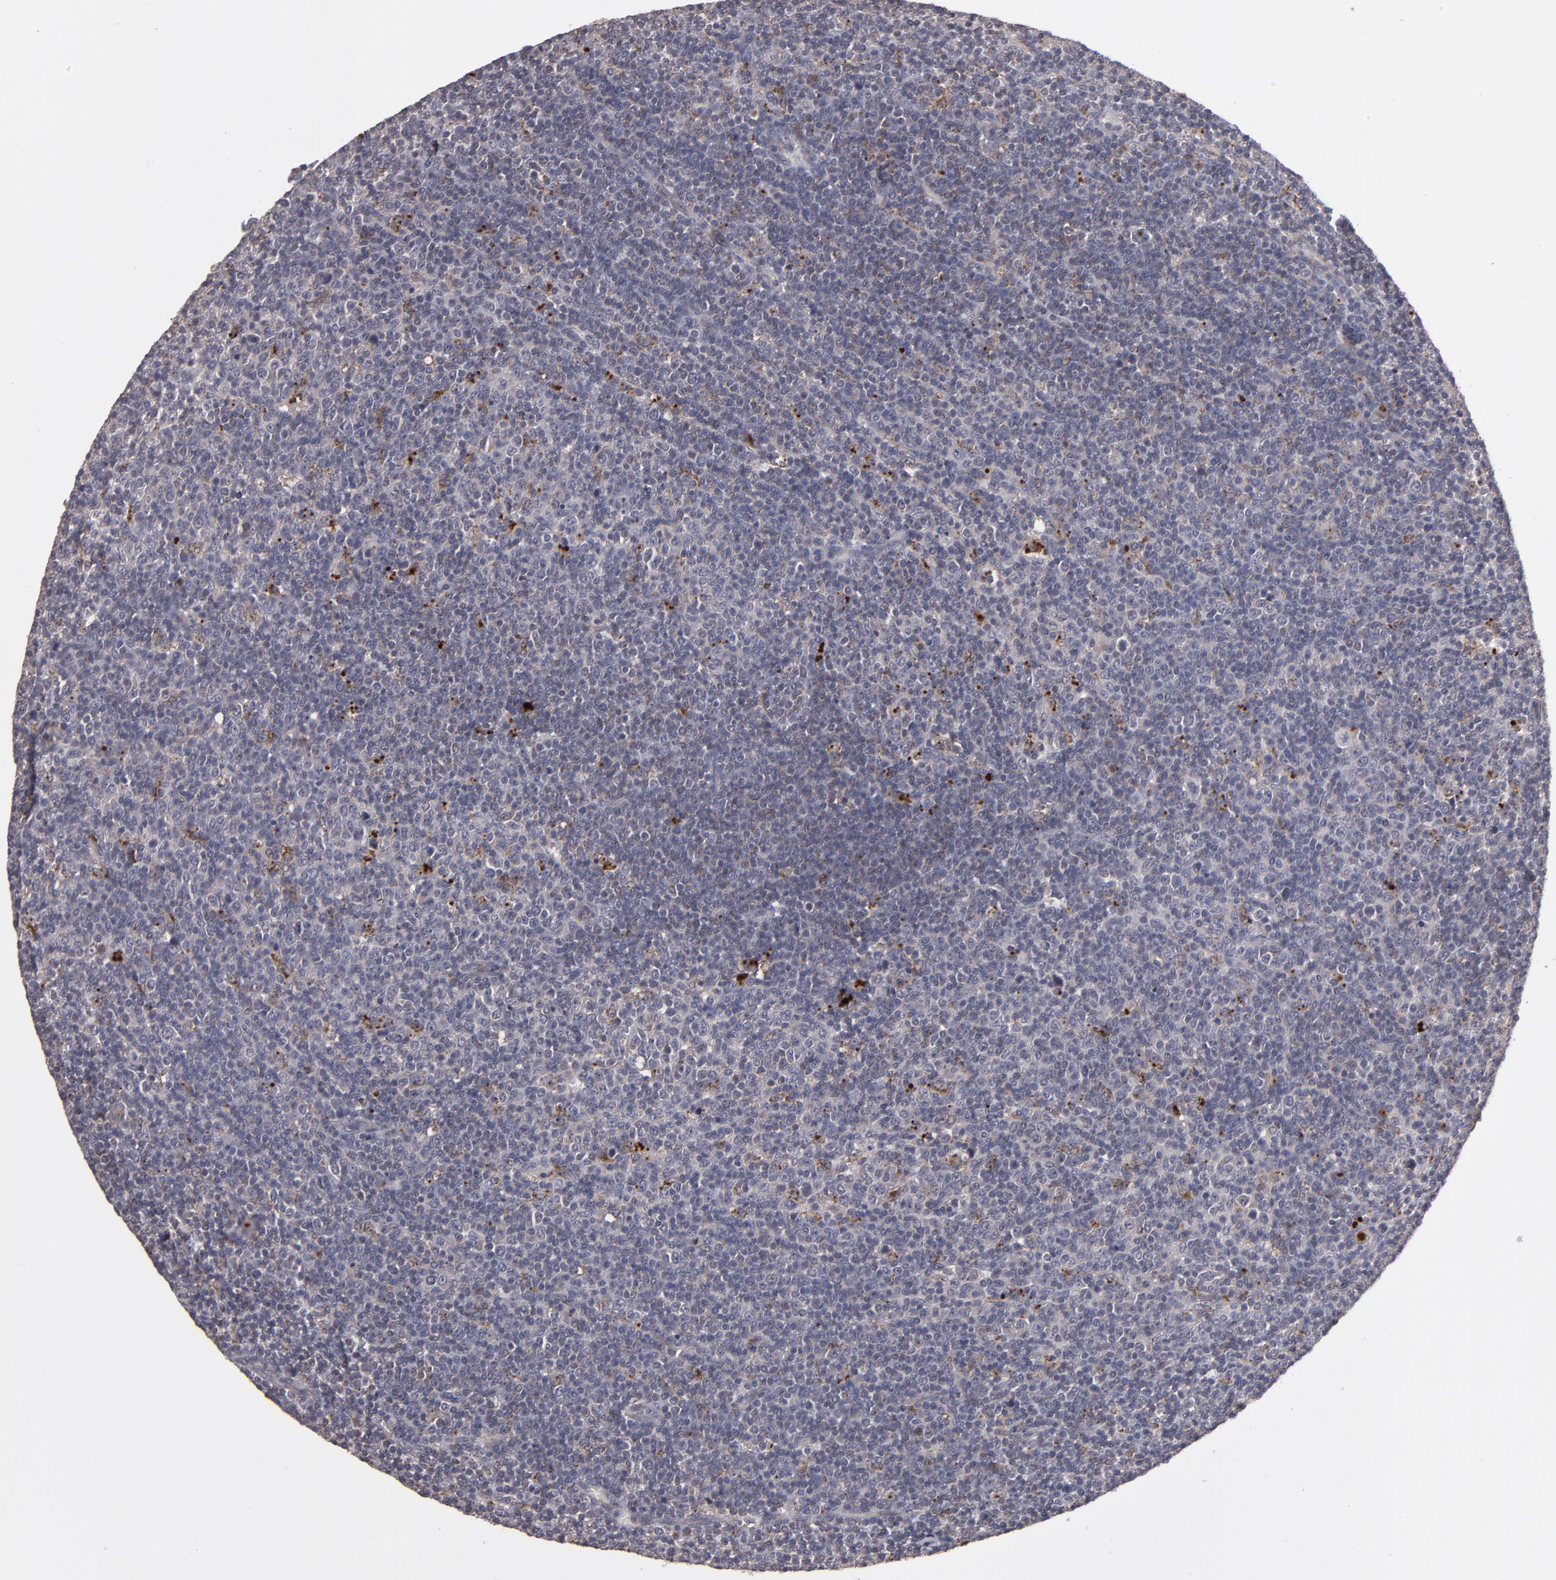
{"staining": {"intensity": "weak", "quantity": "25%-75%", "location": "cytoplasmic/membranous"}, "tissue": "lymphoma", "cell_type": "Tumor cells", "image_type": "cancer", "snomed": [{"axis": "morphology", "description": "Malignant lymphoma, non-Hodgkin's type, Low grade"}, {"axis": "topography", "description": "Lymph node"}], "caption": "Malignant lymphoma, non-Hodgkin's type (low-grade) stained for a protein exhibits weak cytoplasmic/membranous positivity in tumor cells.", "gene": "CTSO", "patient": {"sex": "male", "age": 70}}